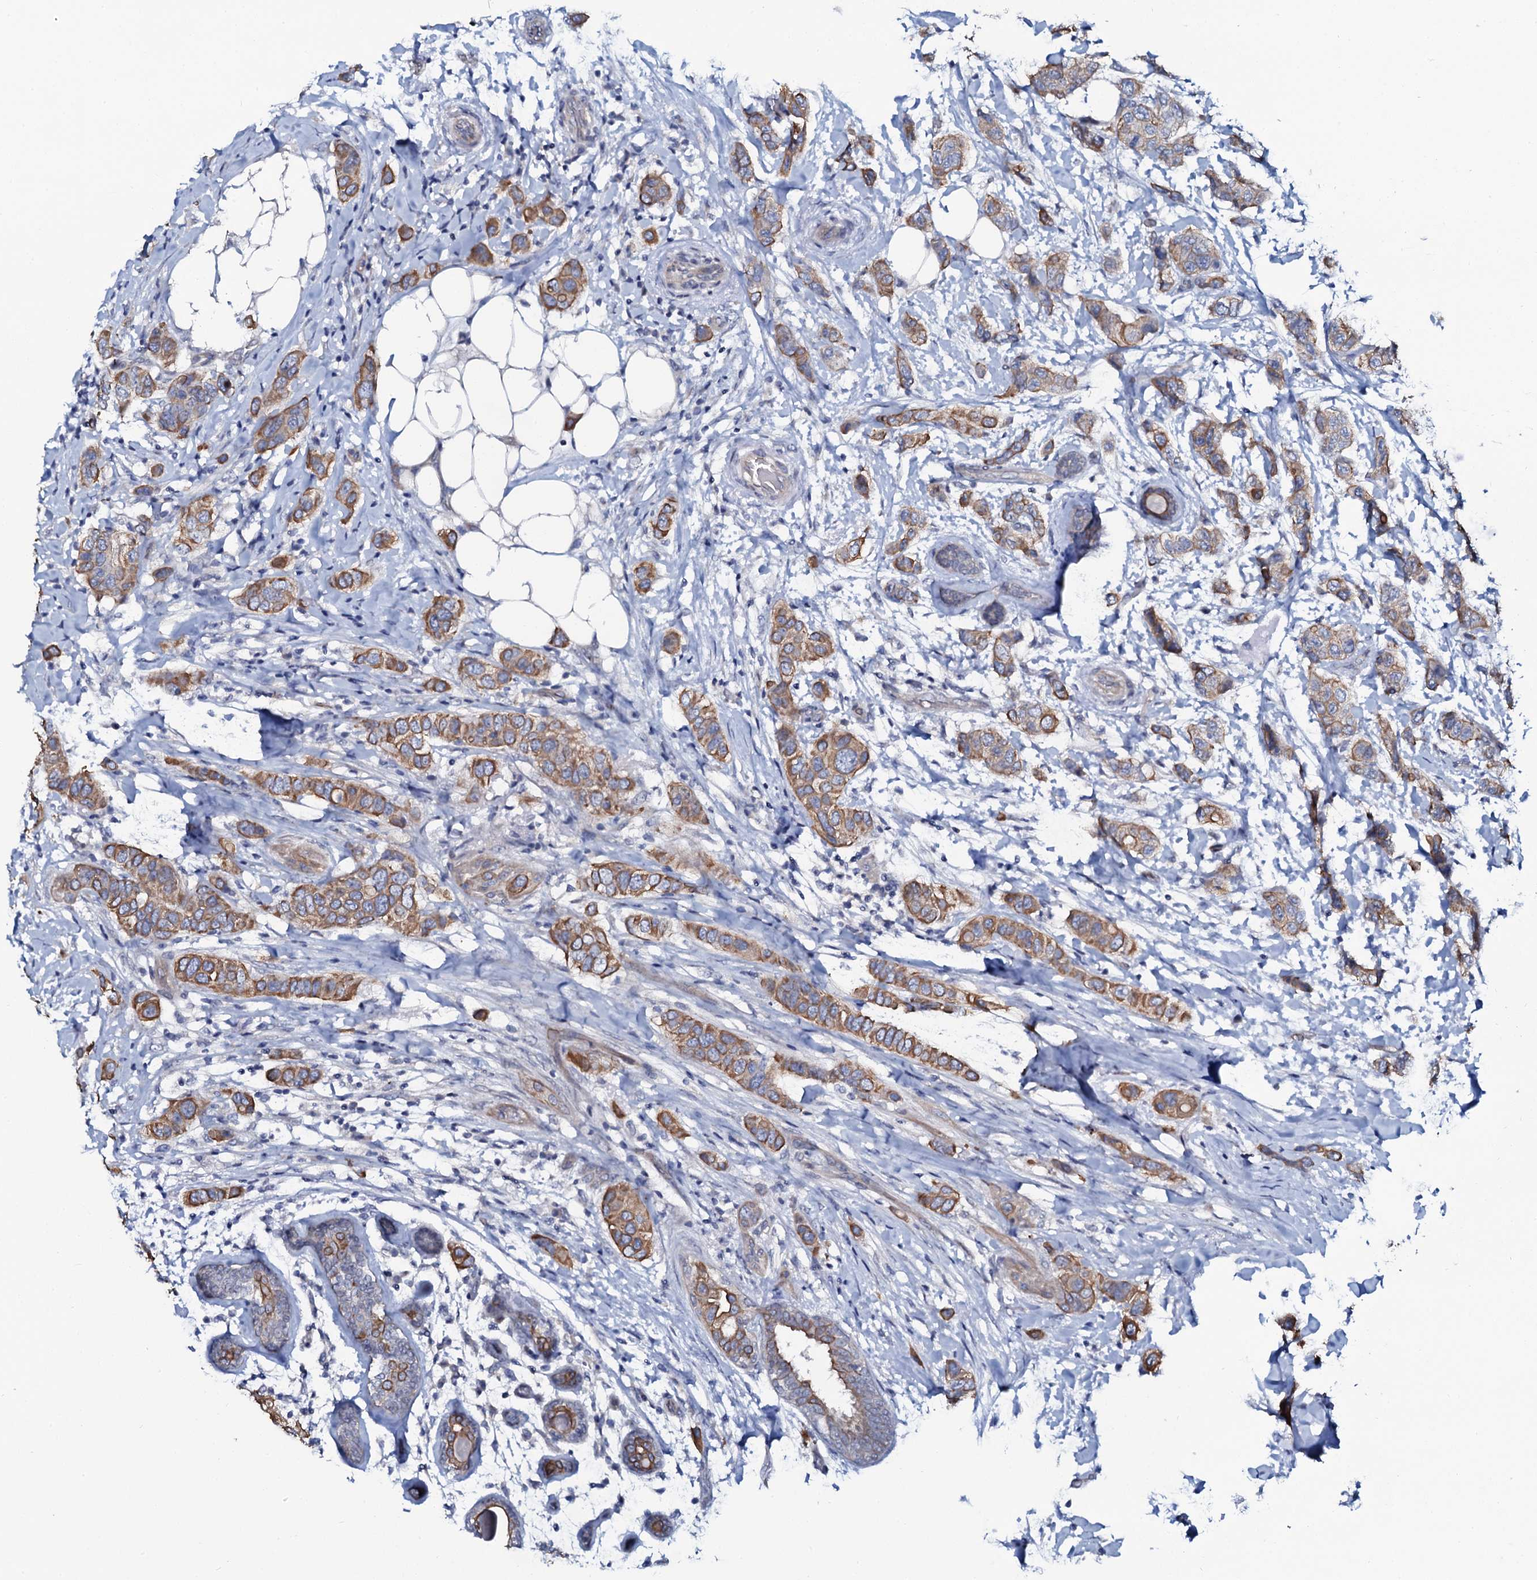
{"staining": {"intensity": "moderate", "quantity": ">75%", "location": "cytoplasmic/membranous"}, "tissue": "breast cancer", "cell_type": "Tumor cells", "image_type": "cancer", "snomed": [{"axis": "morphology", "description": "Lobular carcinoma"}, {"axis": "topography", "description": "Breast"}], "caption": "The histopathology image reveals staining of breast cancer, revealing moderate cytoplasmic/membranous protein staining (brown color) within tumor cells. The protein of interest is stained brown, and the nuclei are stained in blue (DAB IHC with brightfield microscopy, high magnification).", "gene": "C10orf88", "patient": {"sex": "female", "age": 51}}